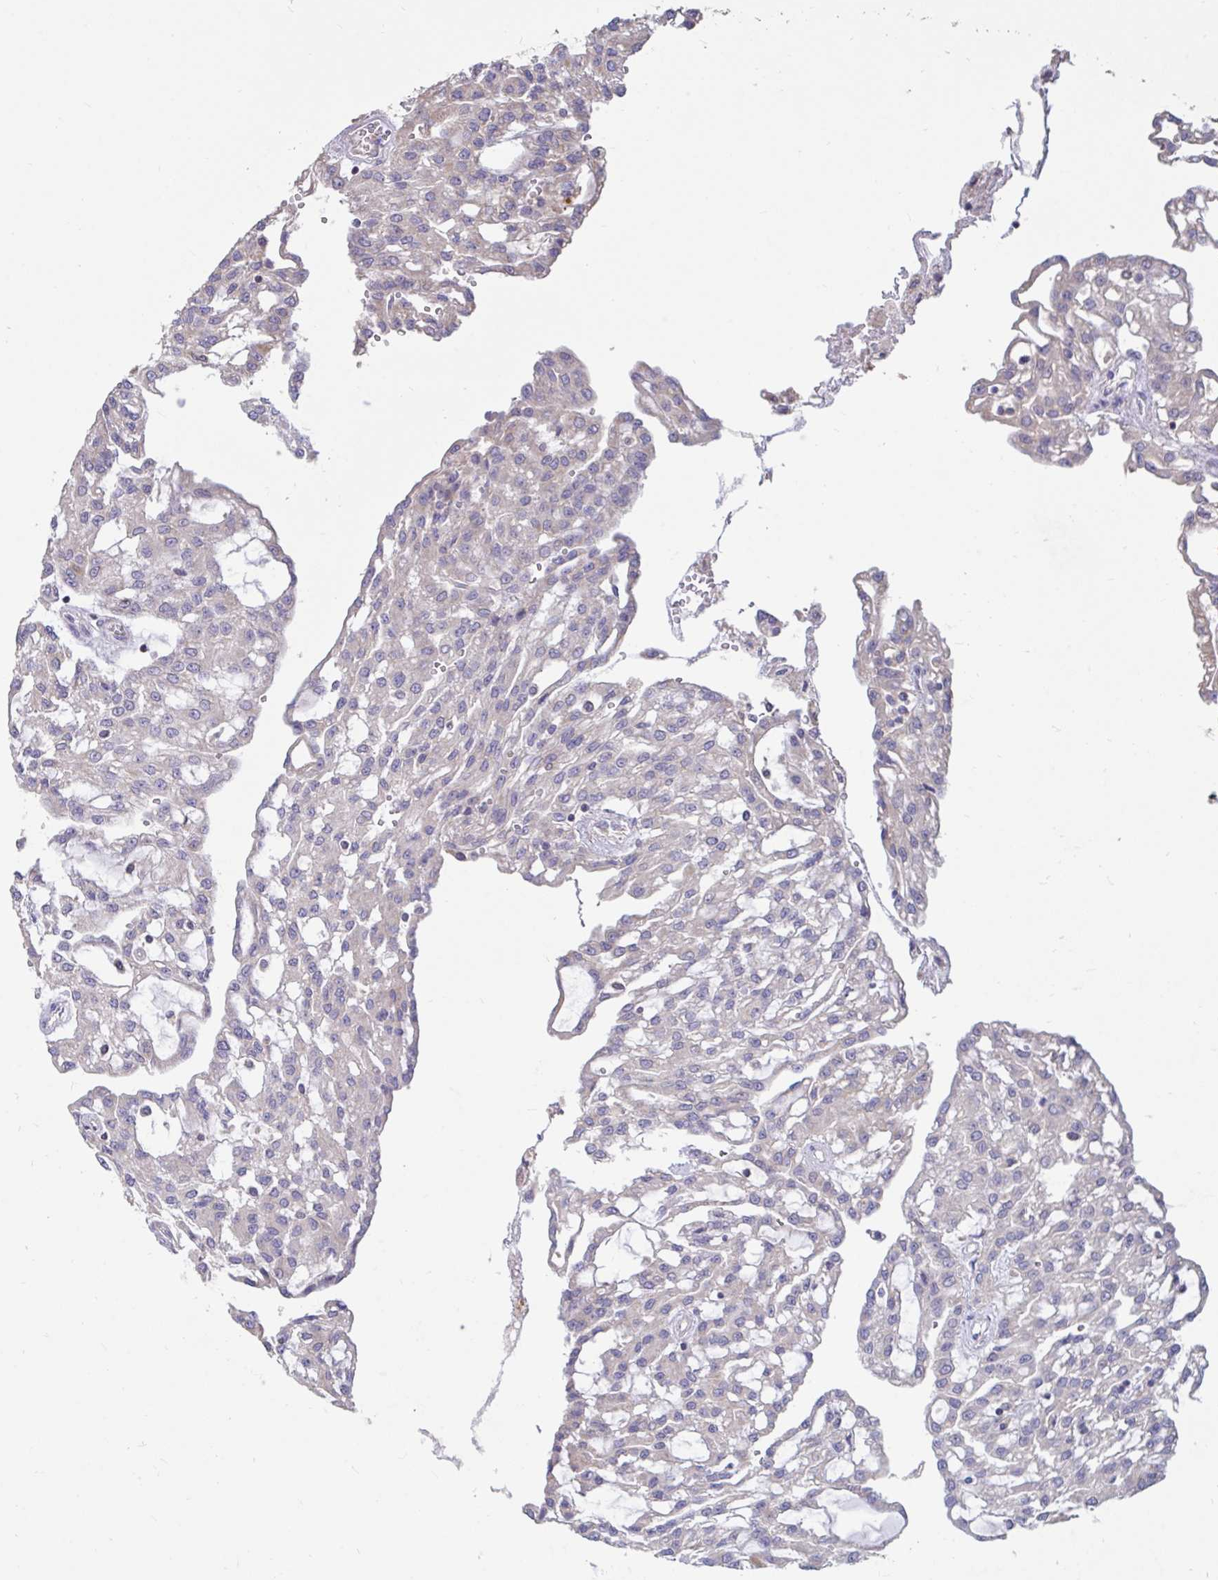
{"staining": {"intensity": "negative", "quantity": "none", "location": "none"}, "tissue": "renal cancer", "cell_type": "Tumor cells", "image_type": "cancer", "snomed": [{"axis": "morphology", "description": "Adenocarcinoma, NOS"}, {"axis": "topography", "description": "Kidney"}], "caption": "A micrograph of renal cancer stained for a protein shows no brown staining in tumor cells.", "gene": "DDX39A", "patient": {"sex": "male", "age": 63}}